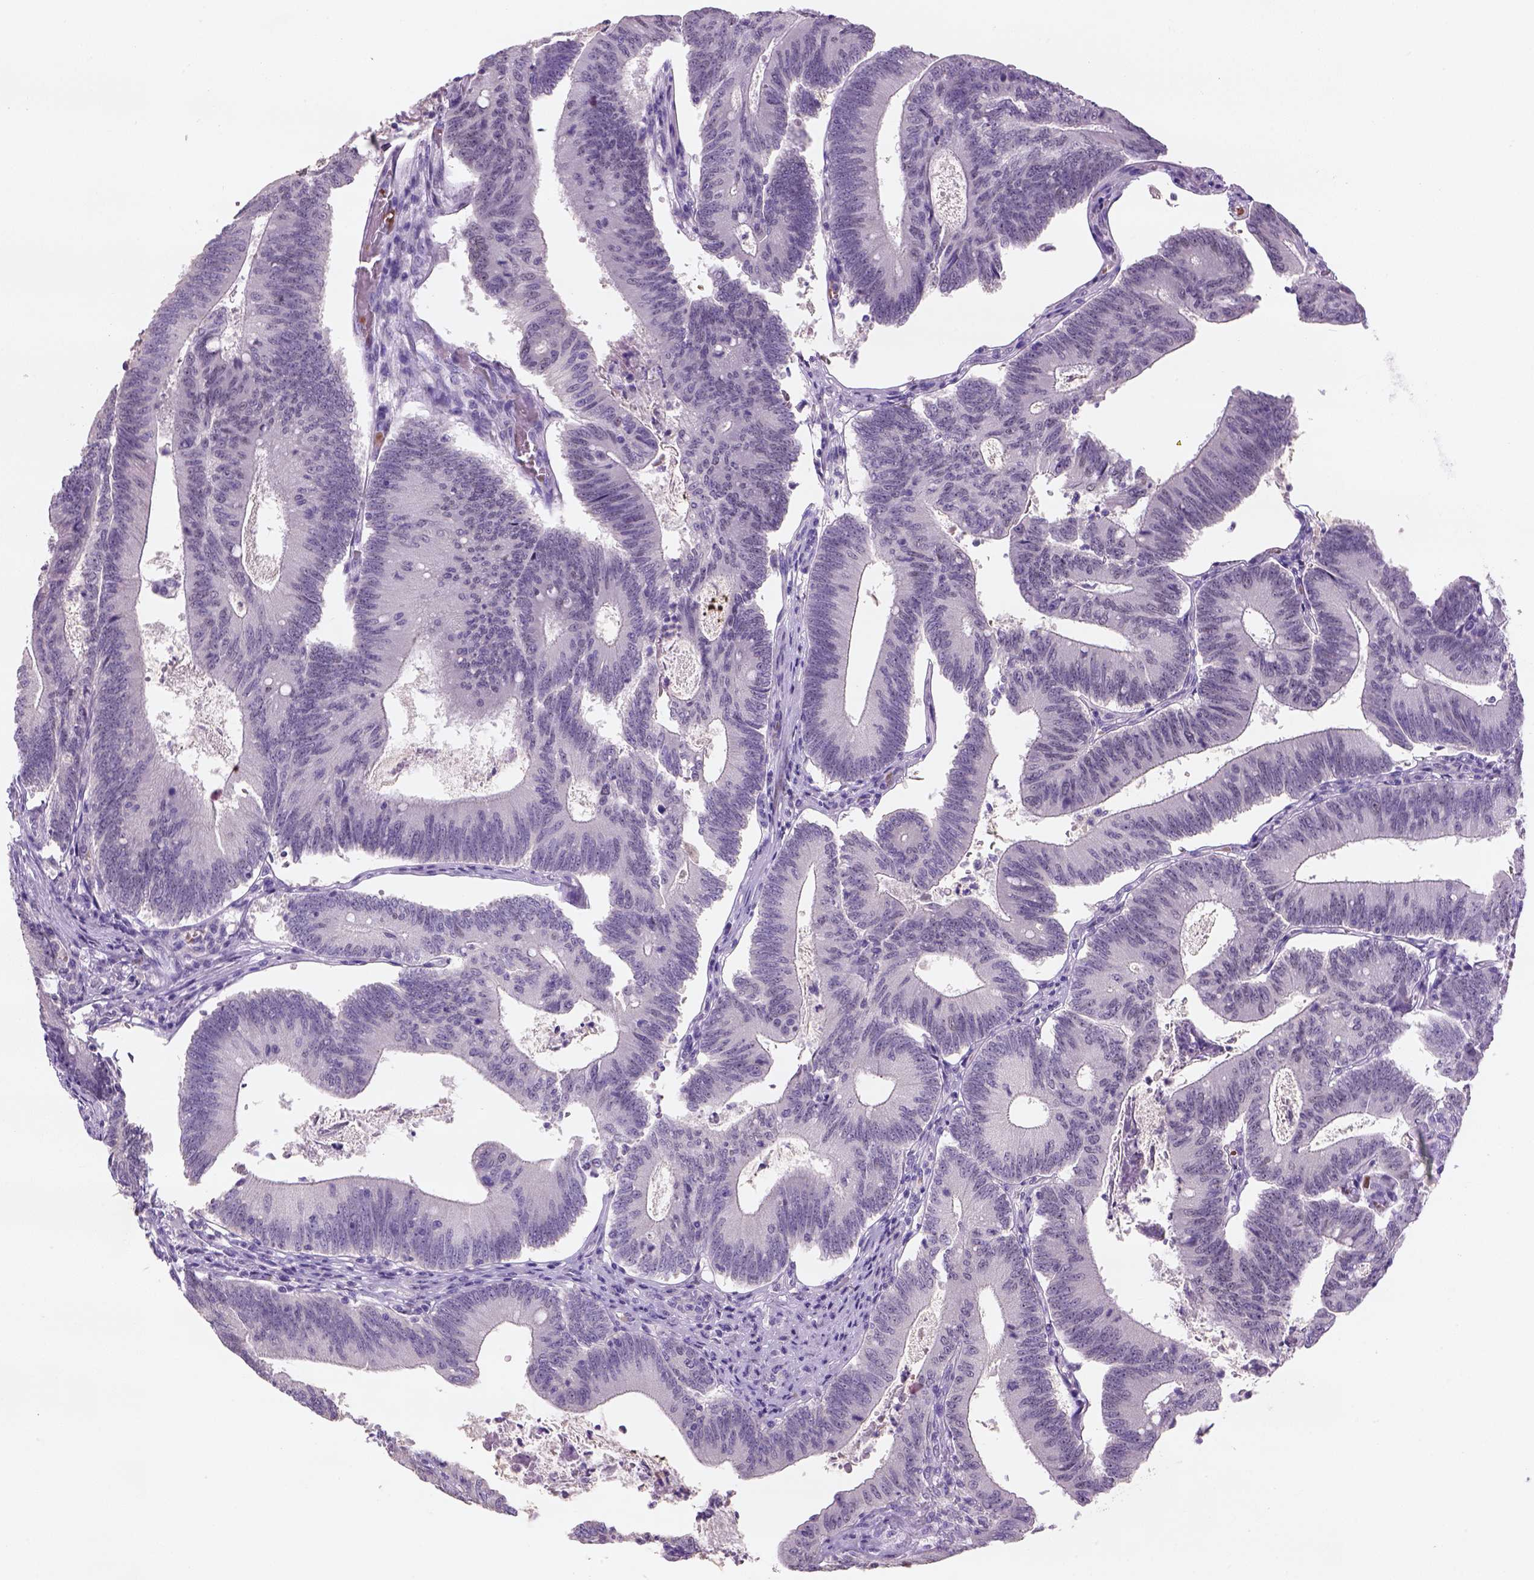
{"staining": {"intensity": "negative", "quantity": "none", "location": "none"}, "tissue": "colorectal cancer", "cell_type": "Tumor cells", "image_type": "cancer", "snomed": [{"axis": "morphology", "description": "Adenocarcinoma, NOS"}, {"axis": "topography", "description": "Colon"}], "caption": "Photomicrograph shows no protein staining in tumor cells of adenocarcinoma (colorectal) tissue.", "gene": "ZMAT4", "patient": {"sex": "female", "age": 70}}